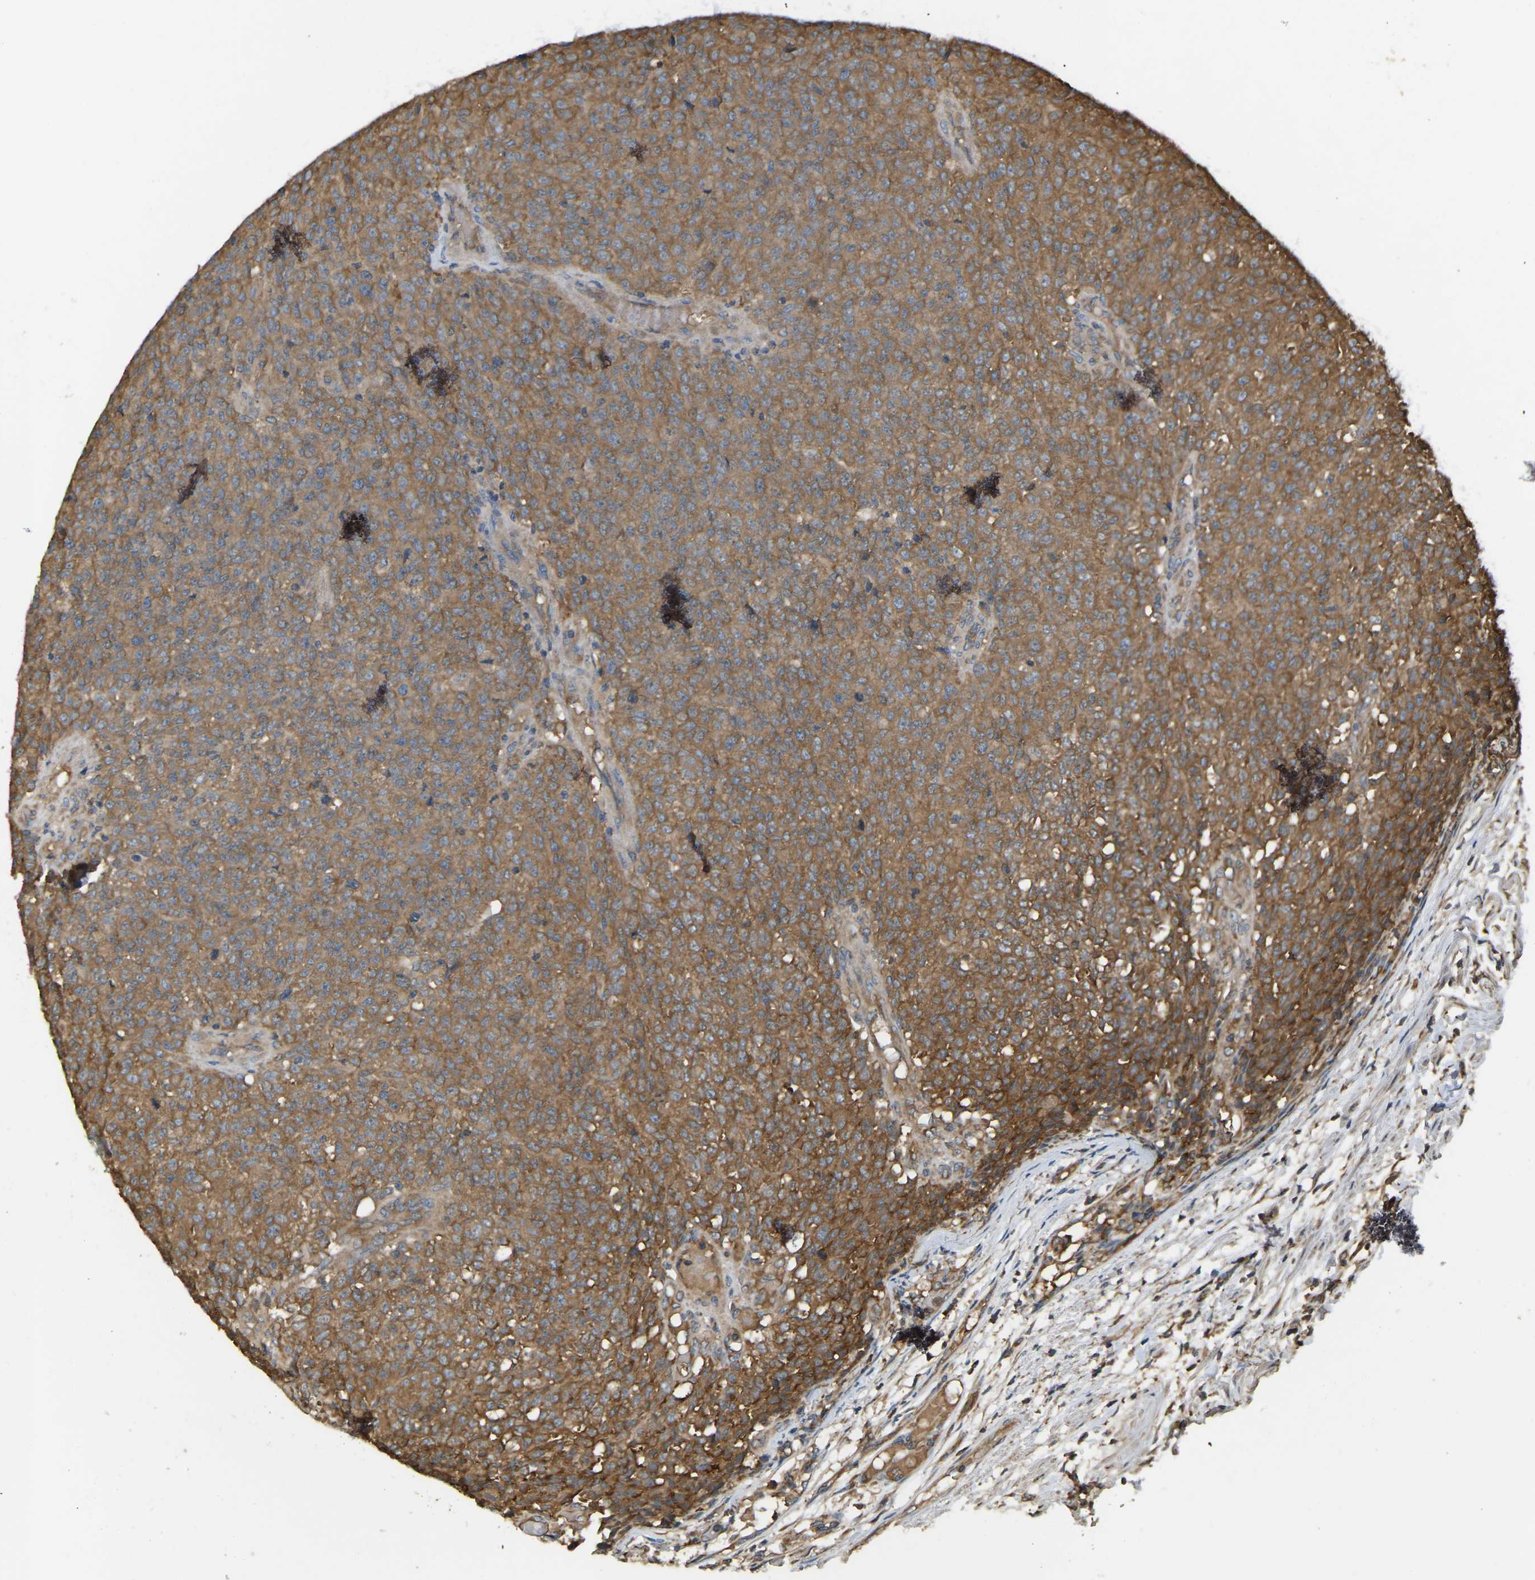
{"staining": {"intensity": "moderate", "quantity": ">75%", "location": "cytoplasmic/membranous"}, "tissue": "testis cancer", "cell_type": "Tumor cells", "image_type": "cancer", "snomed": [{"axis": "morphology", "description": "Seminoma, NOS"}, {"axis": "topography", "description": "Testis"}], "caption": "An image of human seminoma (testis) stained for a protein reveals moderate cytoplasmic/membranous brown staining in tumor cells. (brown staining indicates protein expression, while blue staining denotes nuclei).", "gene": "AIMP1", "patient": {"sex": "male", "age": 59}}